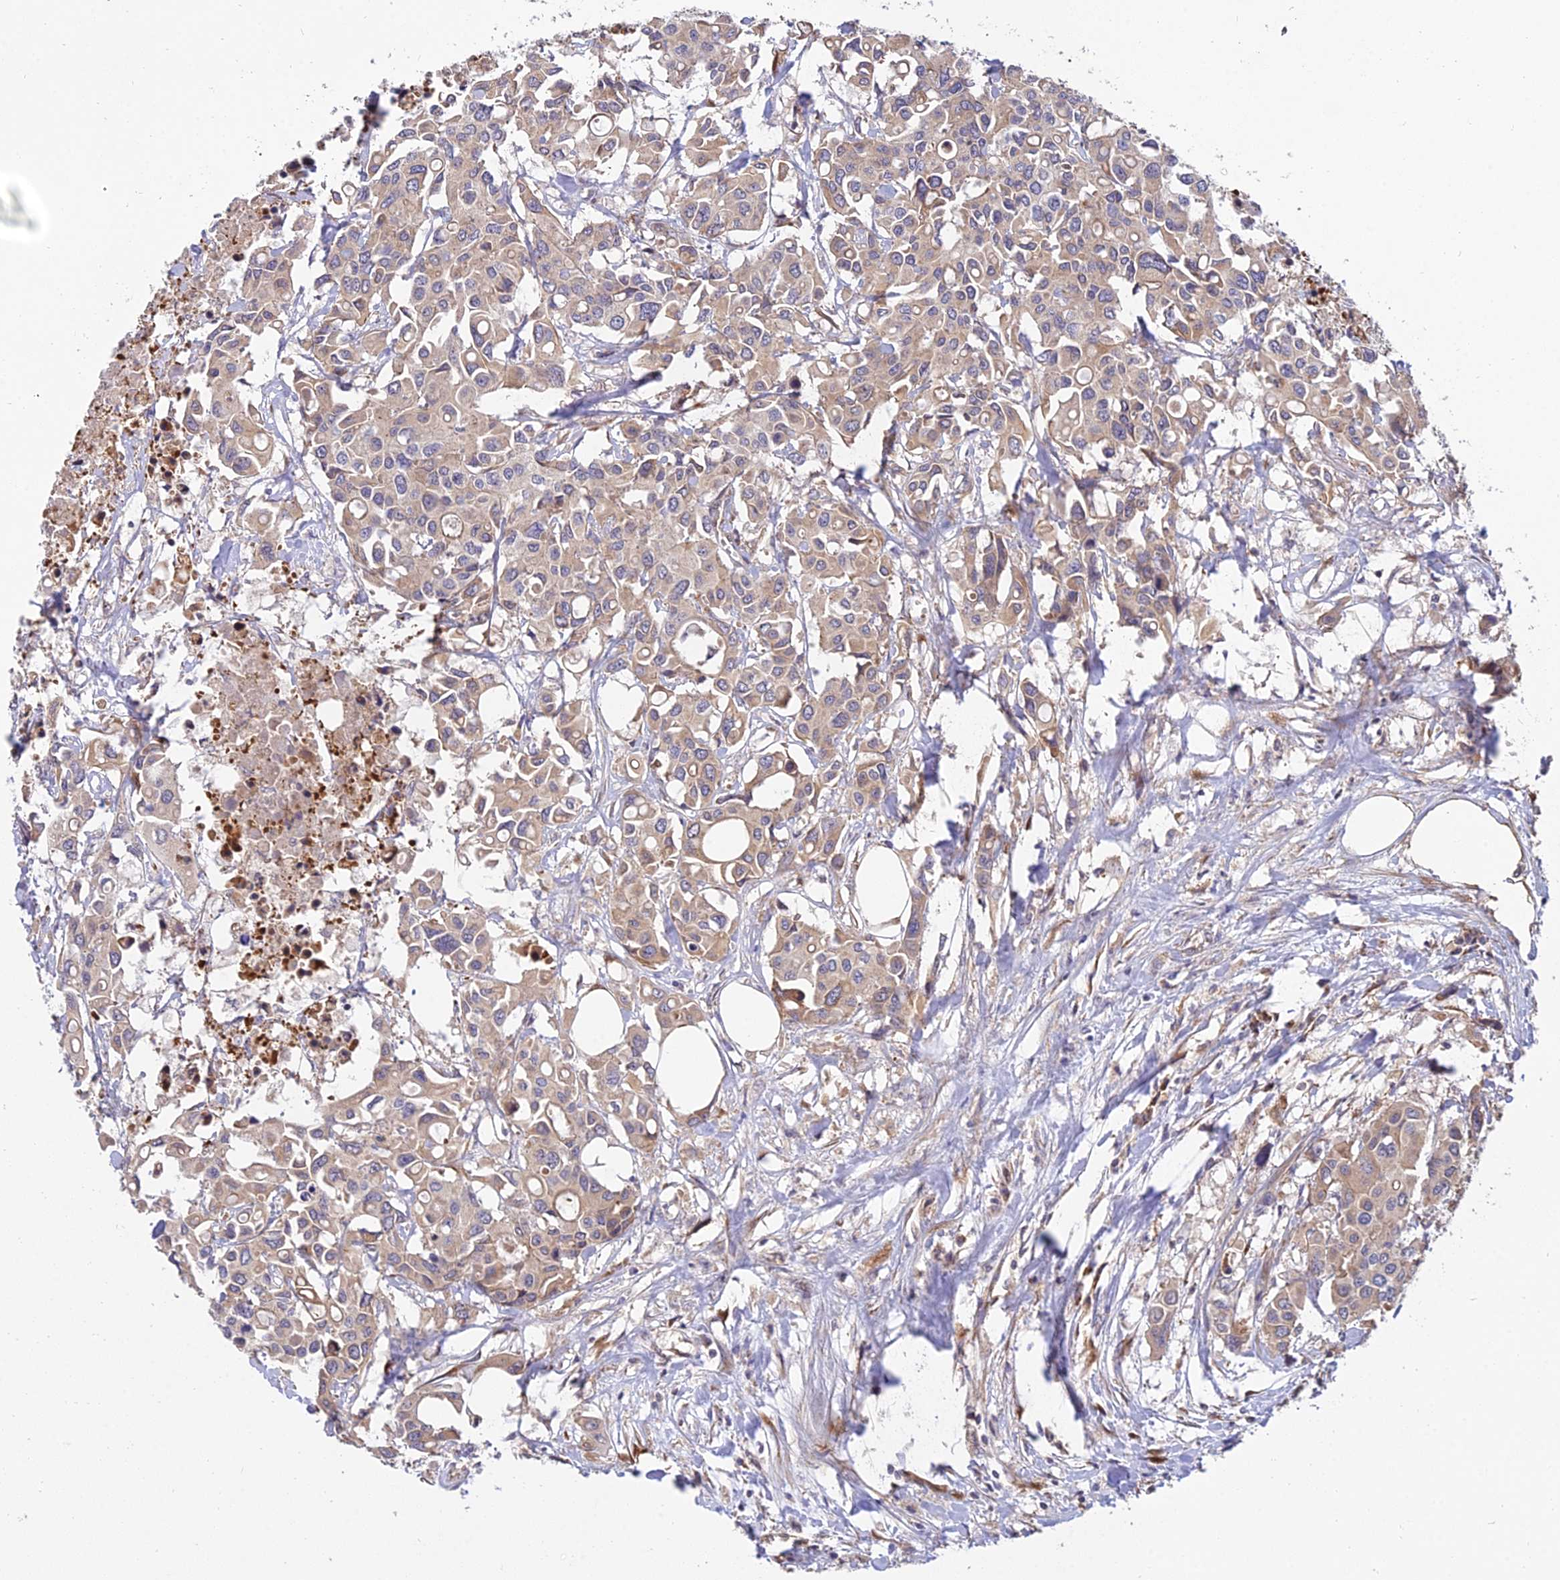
{"staining": {"intensity": "moderate", "quantity": ">75%", "location": "cytoplasmic/membranous"}, "tissue": "colorectal cancer", "cell_type": "Tumor cells", "image_type": "cancer", "snomed": [{"axis": "morphology", "description": "Adenocarcinoma, NOS"}, {"axis": "topography", "description": "Colon"}], "caption": "Protein analysis of colorectal cancer (adenocarcinoma) tissue displays moderate cytoplasmic/membranous staining in about >75% of tumor cells.", "gene": "ARL8B", "patient": {"sex": "male", "age": 77}}